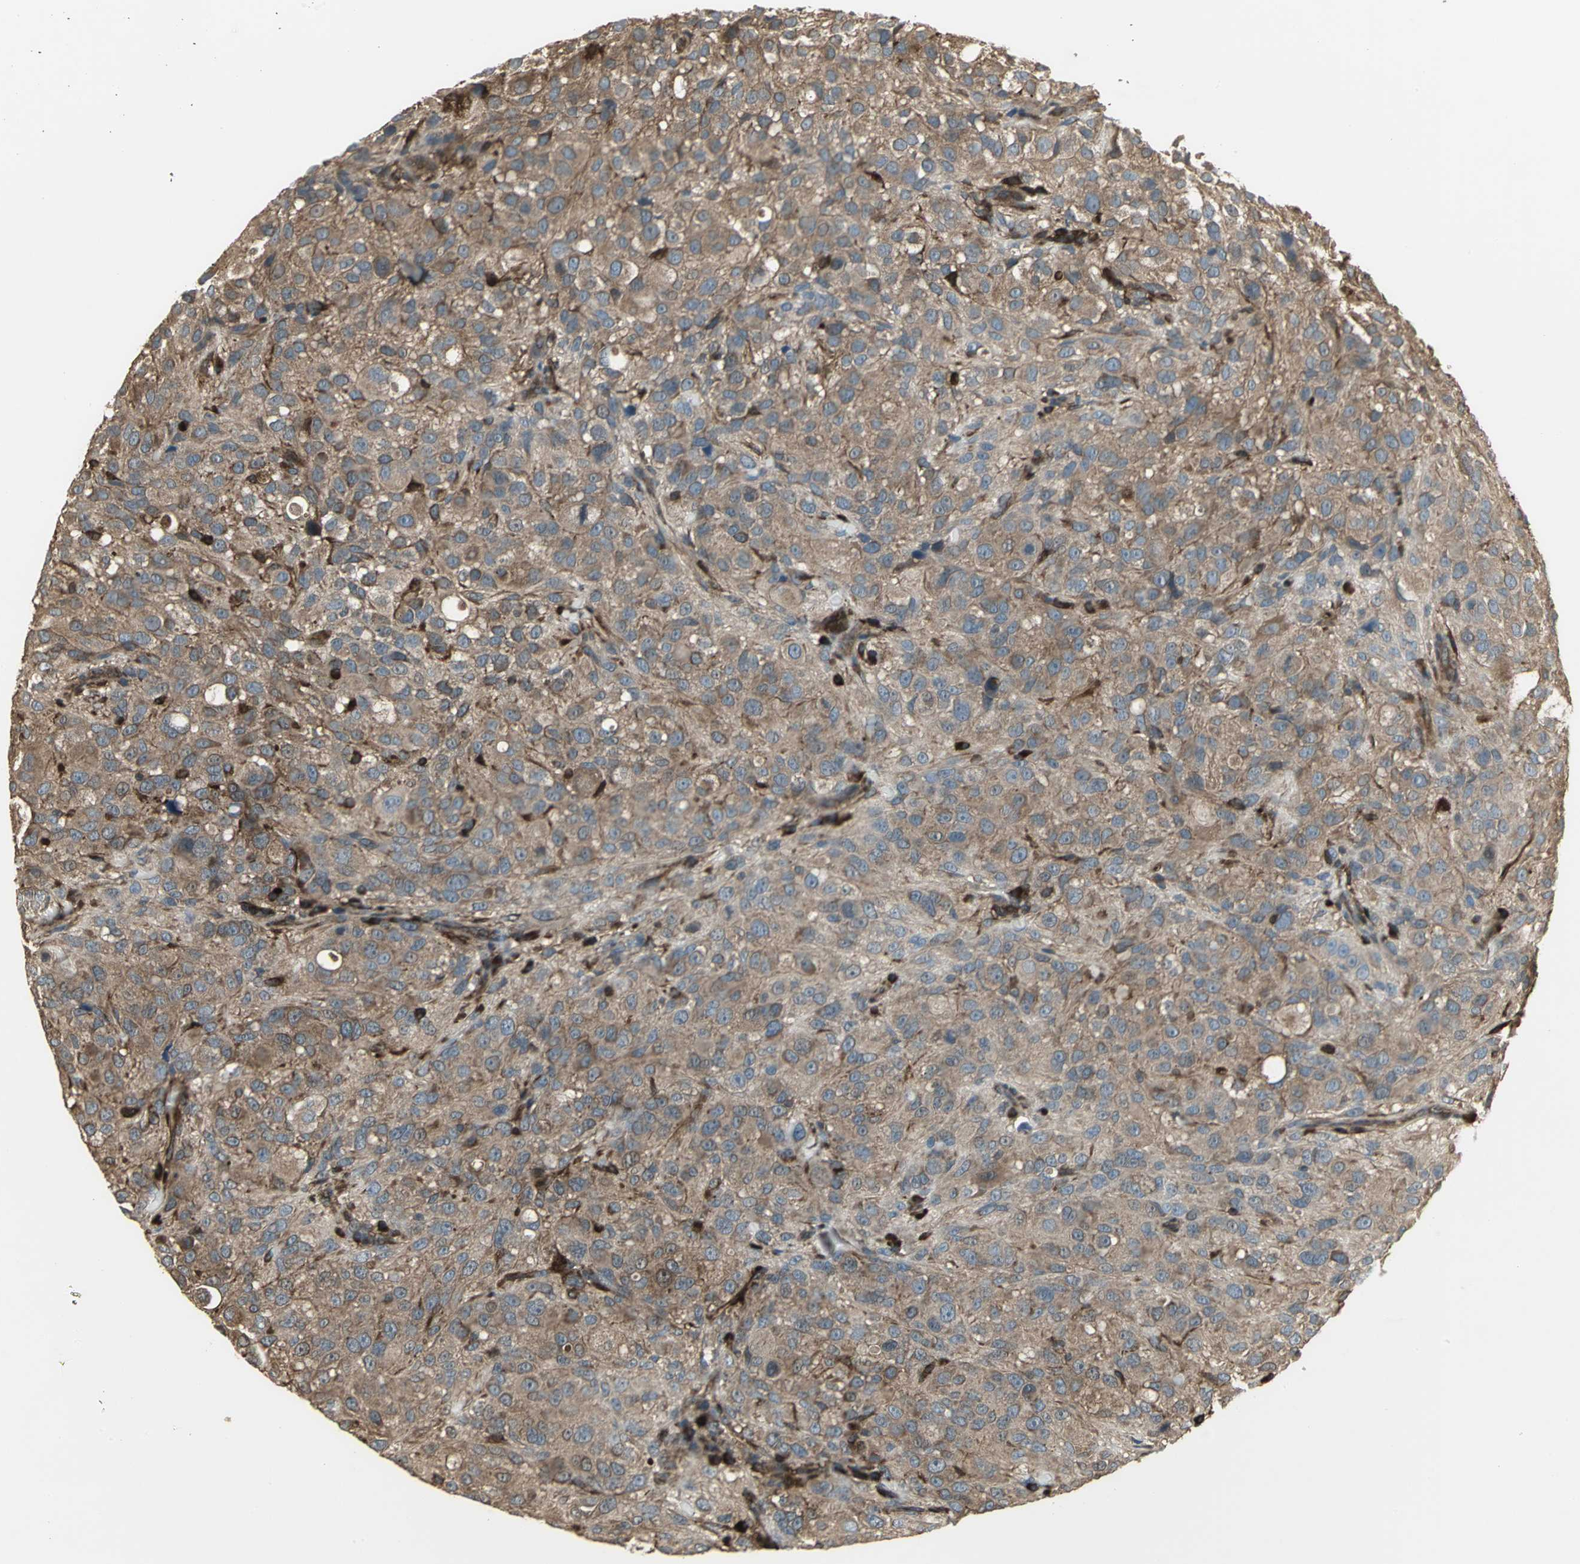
{"staining": {"intensity": "moderate", "quantity": ">75%", "location": "cytoplasmic/membranous"}, "tissue": "melanoma", "cell_type": "Tumor cells", "image_type": "cancer", "snomed": [{"axis": "morphology", "description": "Necrosis, NOS"}, {"axis": "morphology", "description": "Malignant melanoma, NOS"}, {"axis": "topography", "description": "Skin"}], "caption": "A histopathology image of human malignant melanoma stained for a protein shows moderate cytoplasmic/membranous brown staining in tumor cells.", "gene": "PRXL2B", "patient": {"sex": "female", "age": 87}}